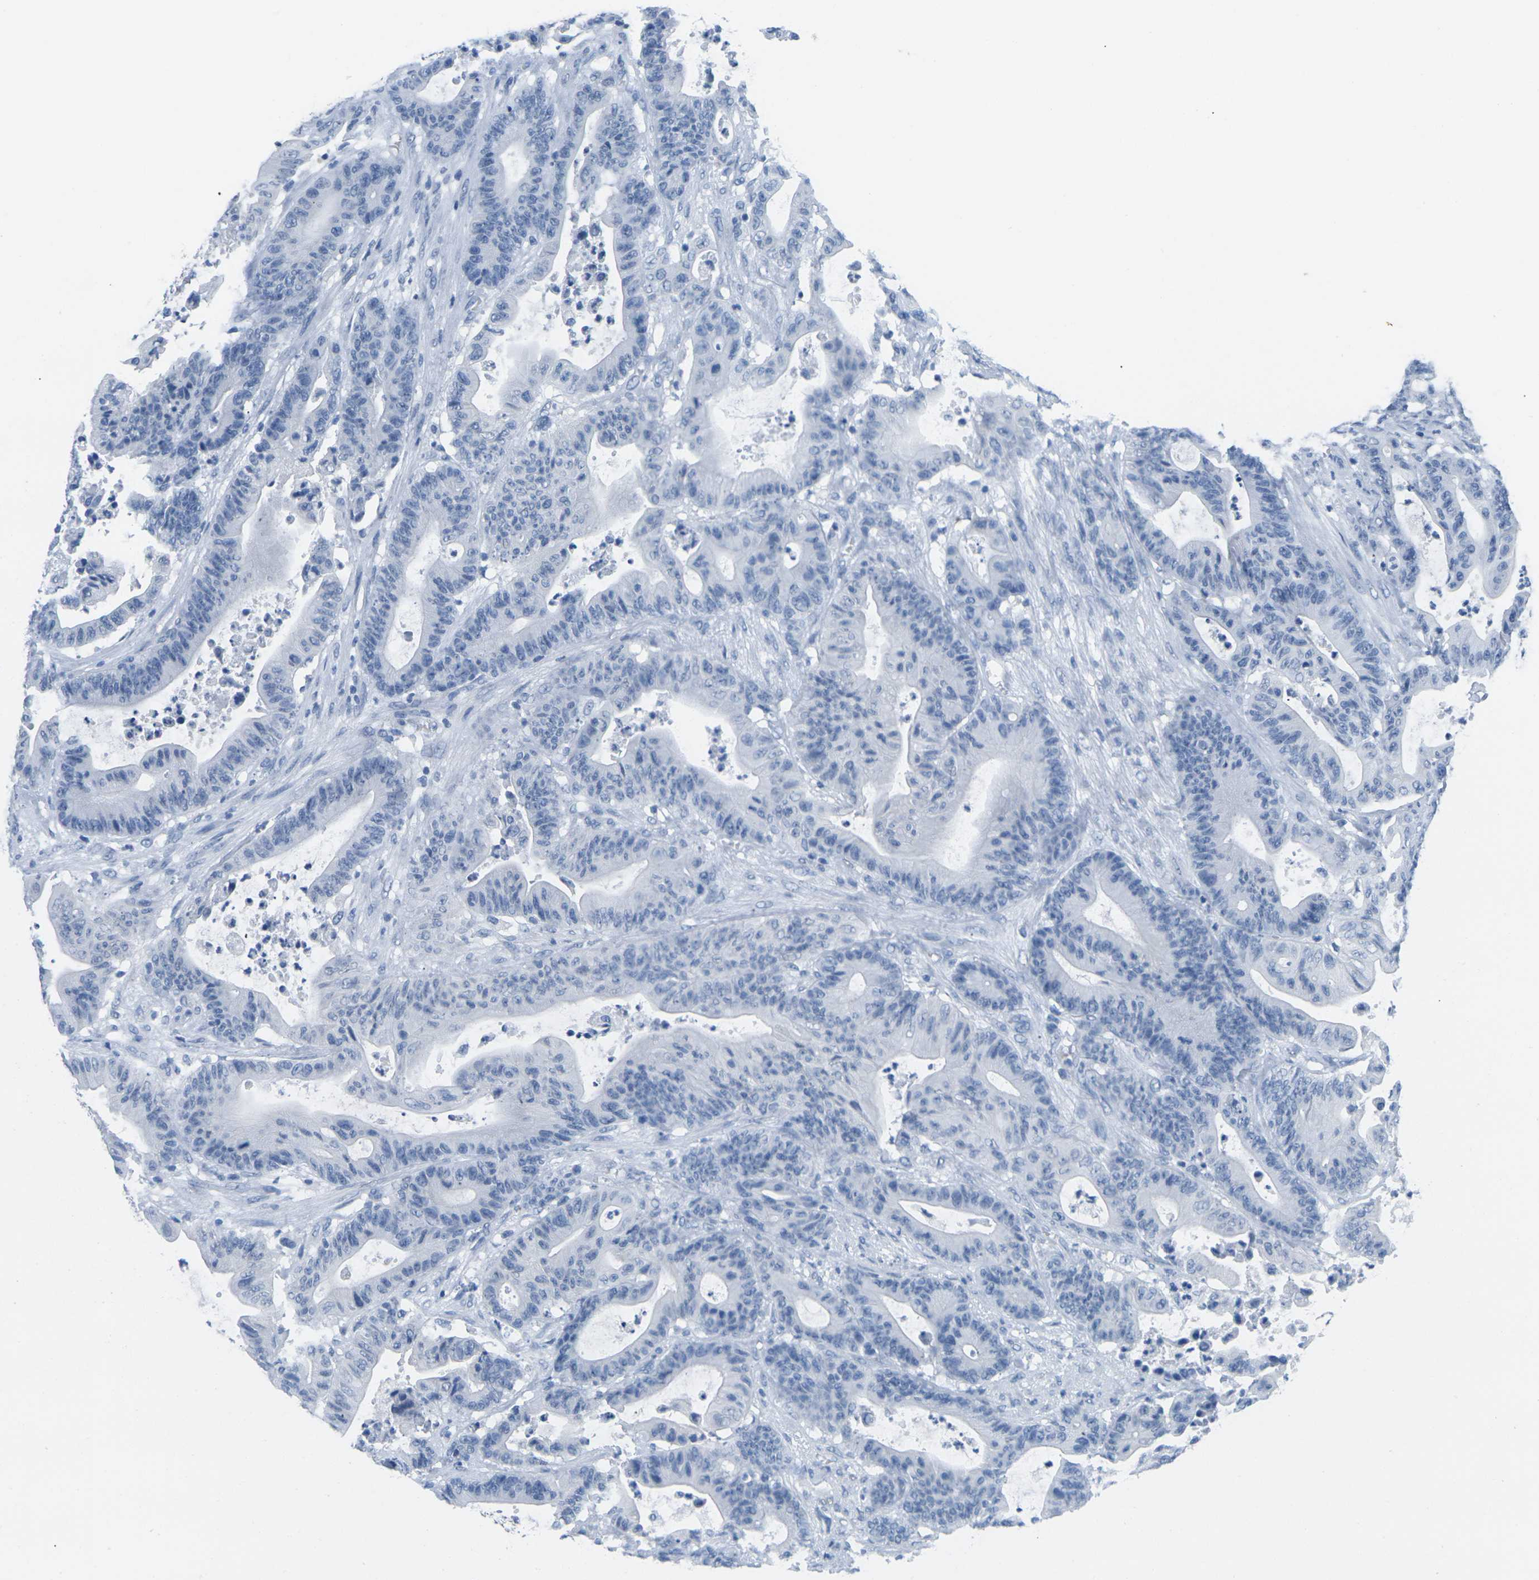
{"staining": {"intensity": "negative", "quantity": "none", "location": "none"}, "tissue": "colorectal cancer", "cell_type": "Tumor cells", "image_type": "cancer", "snomed": [{"axis": "morphology", "description": "Adenocarcinoma, NOS"}, {"axis": "topography", "description": "Colon"}], "caption": "Protein analysis of adenocarcinoma (colorectal) exhibits no significant staining in tumor cells.", "gene": "CTAG1A", "patient": {"sex": "female", "age": 84}}